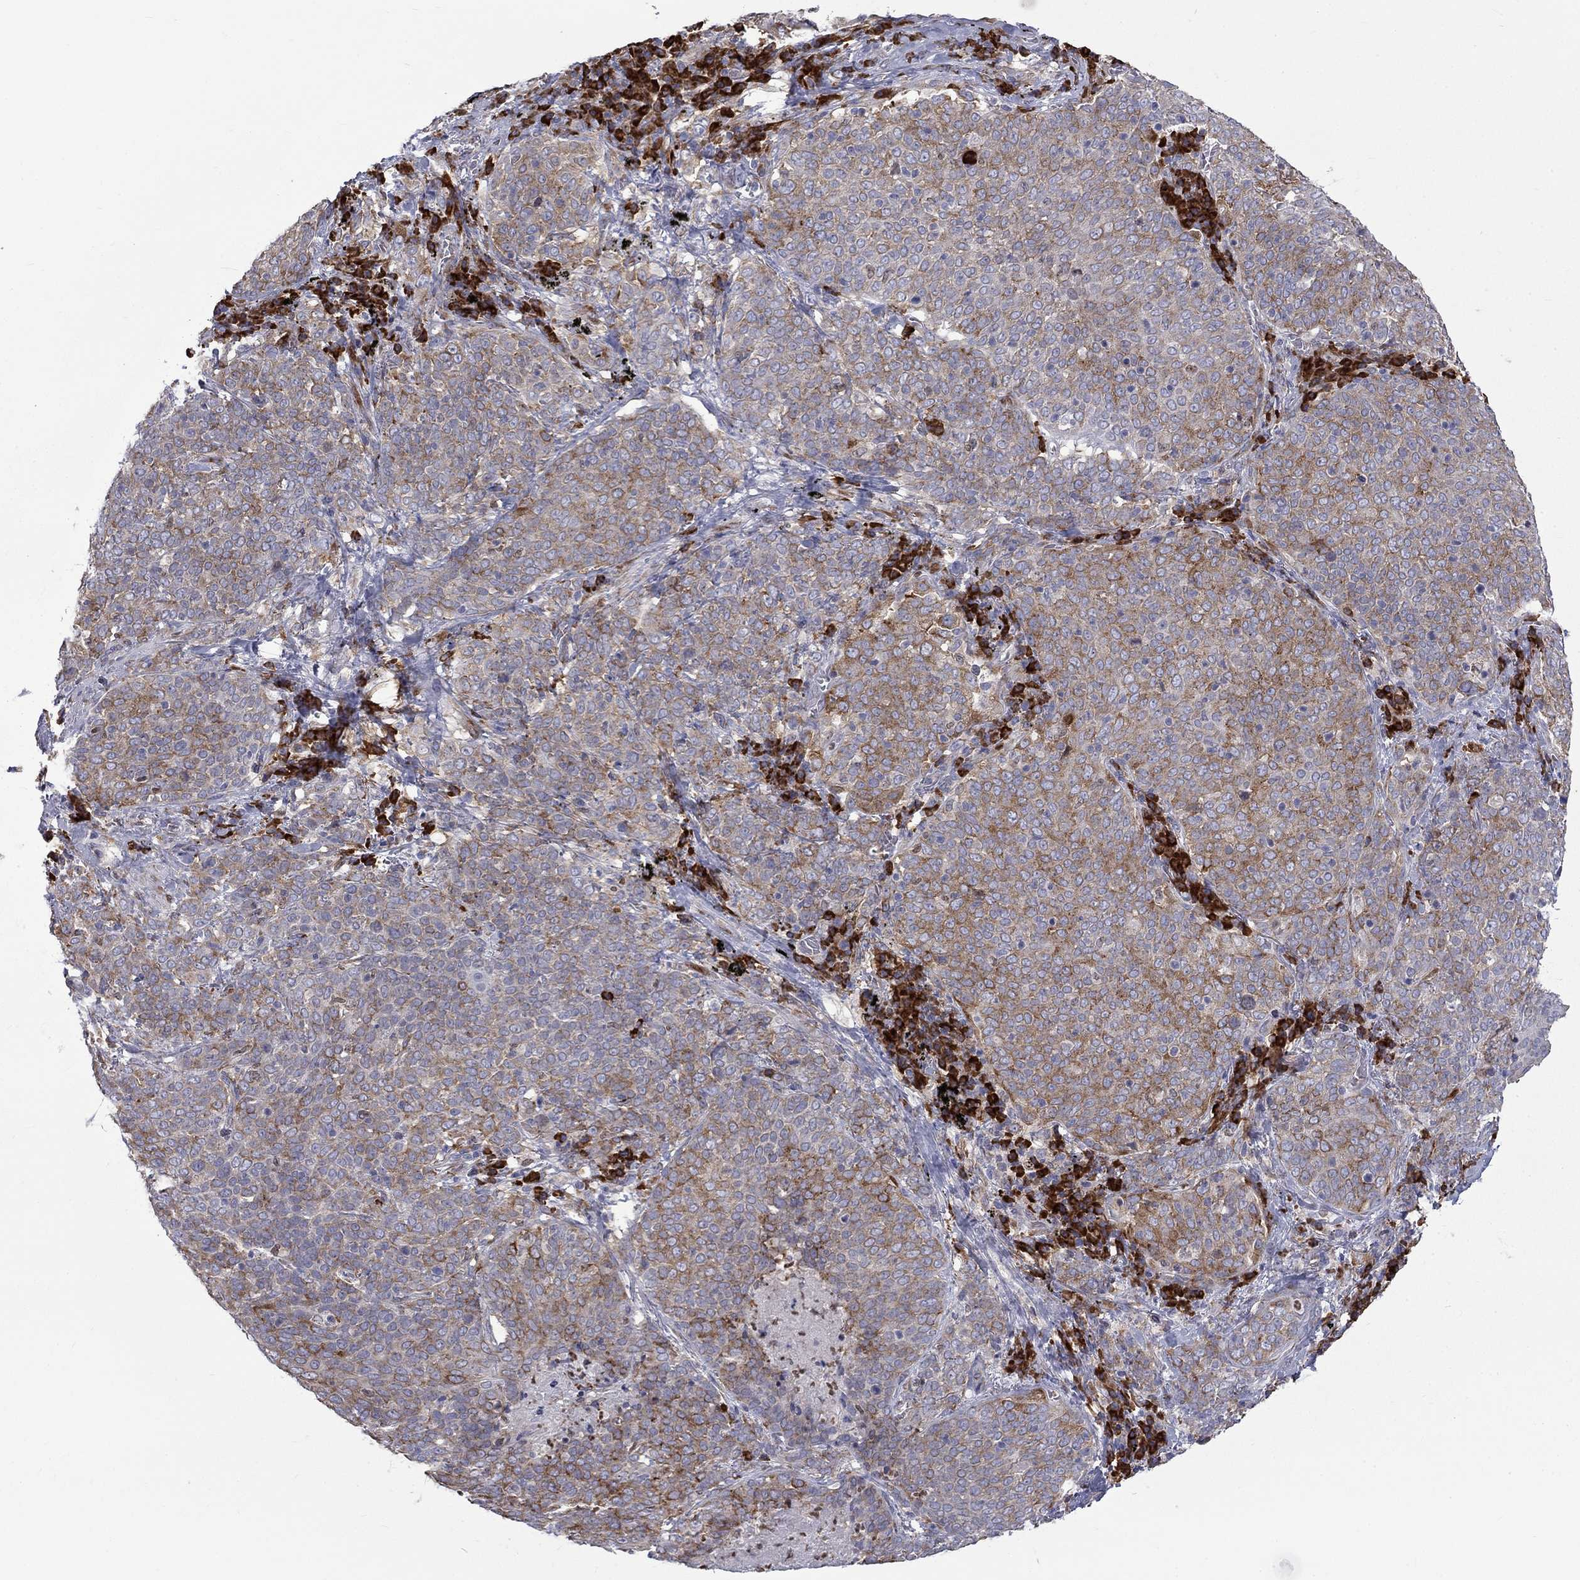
{"staining": {"intensity": "moderate", "quantity": ">75%", "location": "cytoplasmic/membranous"}, "tissue": "lung cancer", "cell_type": "Tumor cells", "image_type": "cancer", "snomed": [{"axis": "morphology", "description": "Squamous cell carcinoma, NOS"}, {"axis": "topography", "description": "Lung"}], "caption": "Immunohistochemical staining of human lung cancer (squamous cell carcinoma) shows moderate cytoplasmic/membranous protein positivity in about >75% of tumor cells. (Stains: DAB (3,3'-diaminobenzidine) in brown, nuclei in blue, Microscopy: brightfield microscopy at high magnification).", "gene": "PABPC4", "patient": {"sex": "male", "age": 82}}